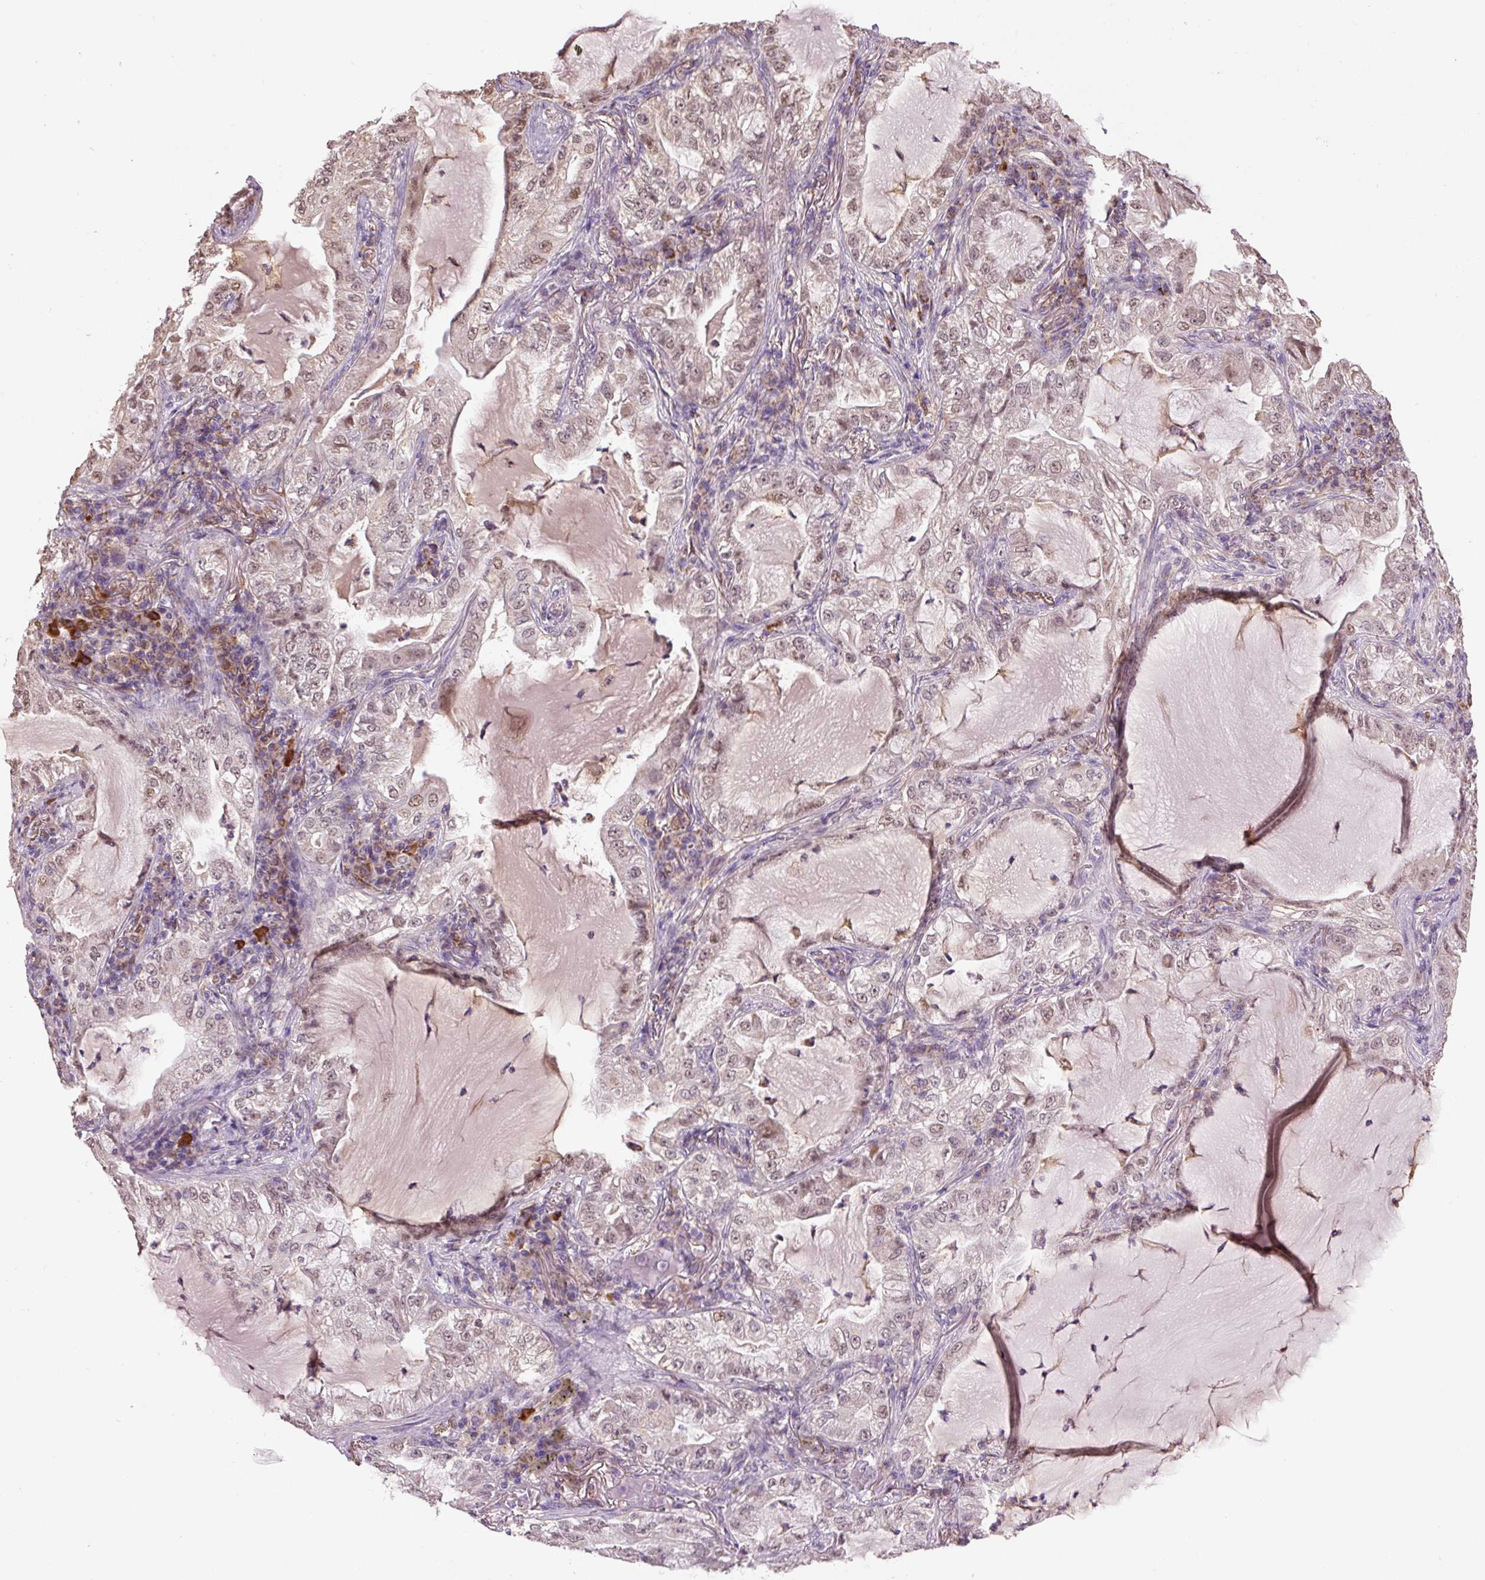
{"staining": {"intensity": "moderate", "quantity": "25%-75%", "location": "nuclear"}, "tissue": "lung cancer", "cell_type": "Tumor cells", "image_type": "cancer", "snomed": [{"axis": "morphology", "description": "Adenocarcinoma, NOS"}, {"axis": "topography", "description": "Lung"}], "caption": "A brown stain labels moderate nuclear positivity of a protein in human adenocarcinoma (lung) tumor cells.", "gene": "SGF29", "patient": {"sex": "female", "age": 73}}